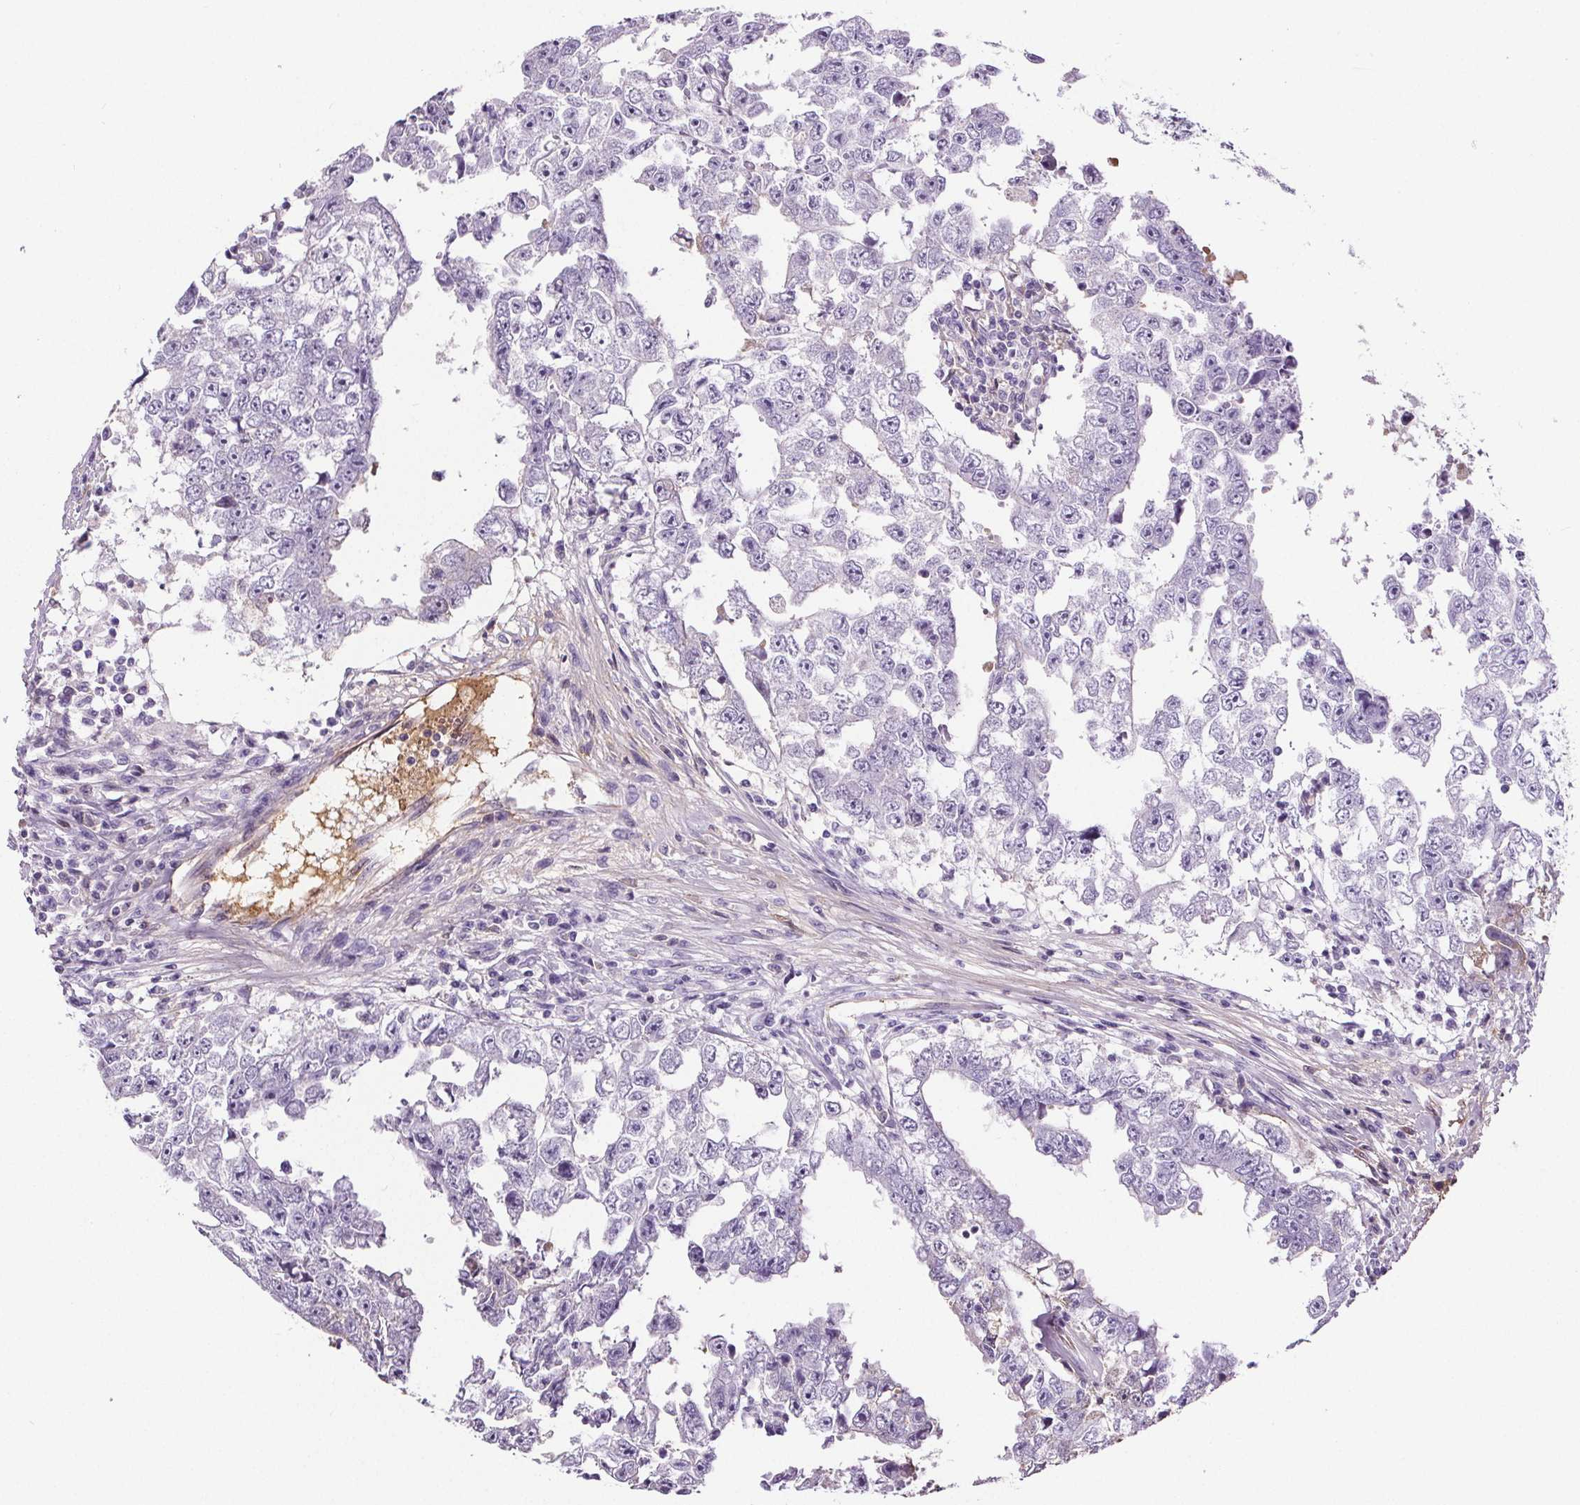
{"staining": {"intensity": "negative", "quantity": "none", "location": "none"}, "tissue": "testis cancer", "cell_type": "Tumor cells", "image_type": "cancer", "snomed": [{"axis": "morphology", "description": "Carcinoma, Embryonal, NOS"}, {"axis": "topography", "description": "Testis"}], "caption": "This is a histopathology image of IHC staining of testis embryonal carcinoma, which shows no expression in tumor cells.", "gene": "CD5L", "patient": {"sex": "male", "age": 36}}